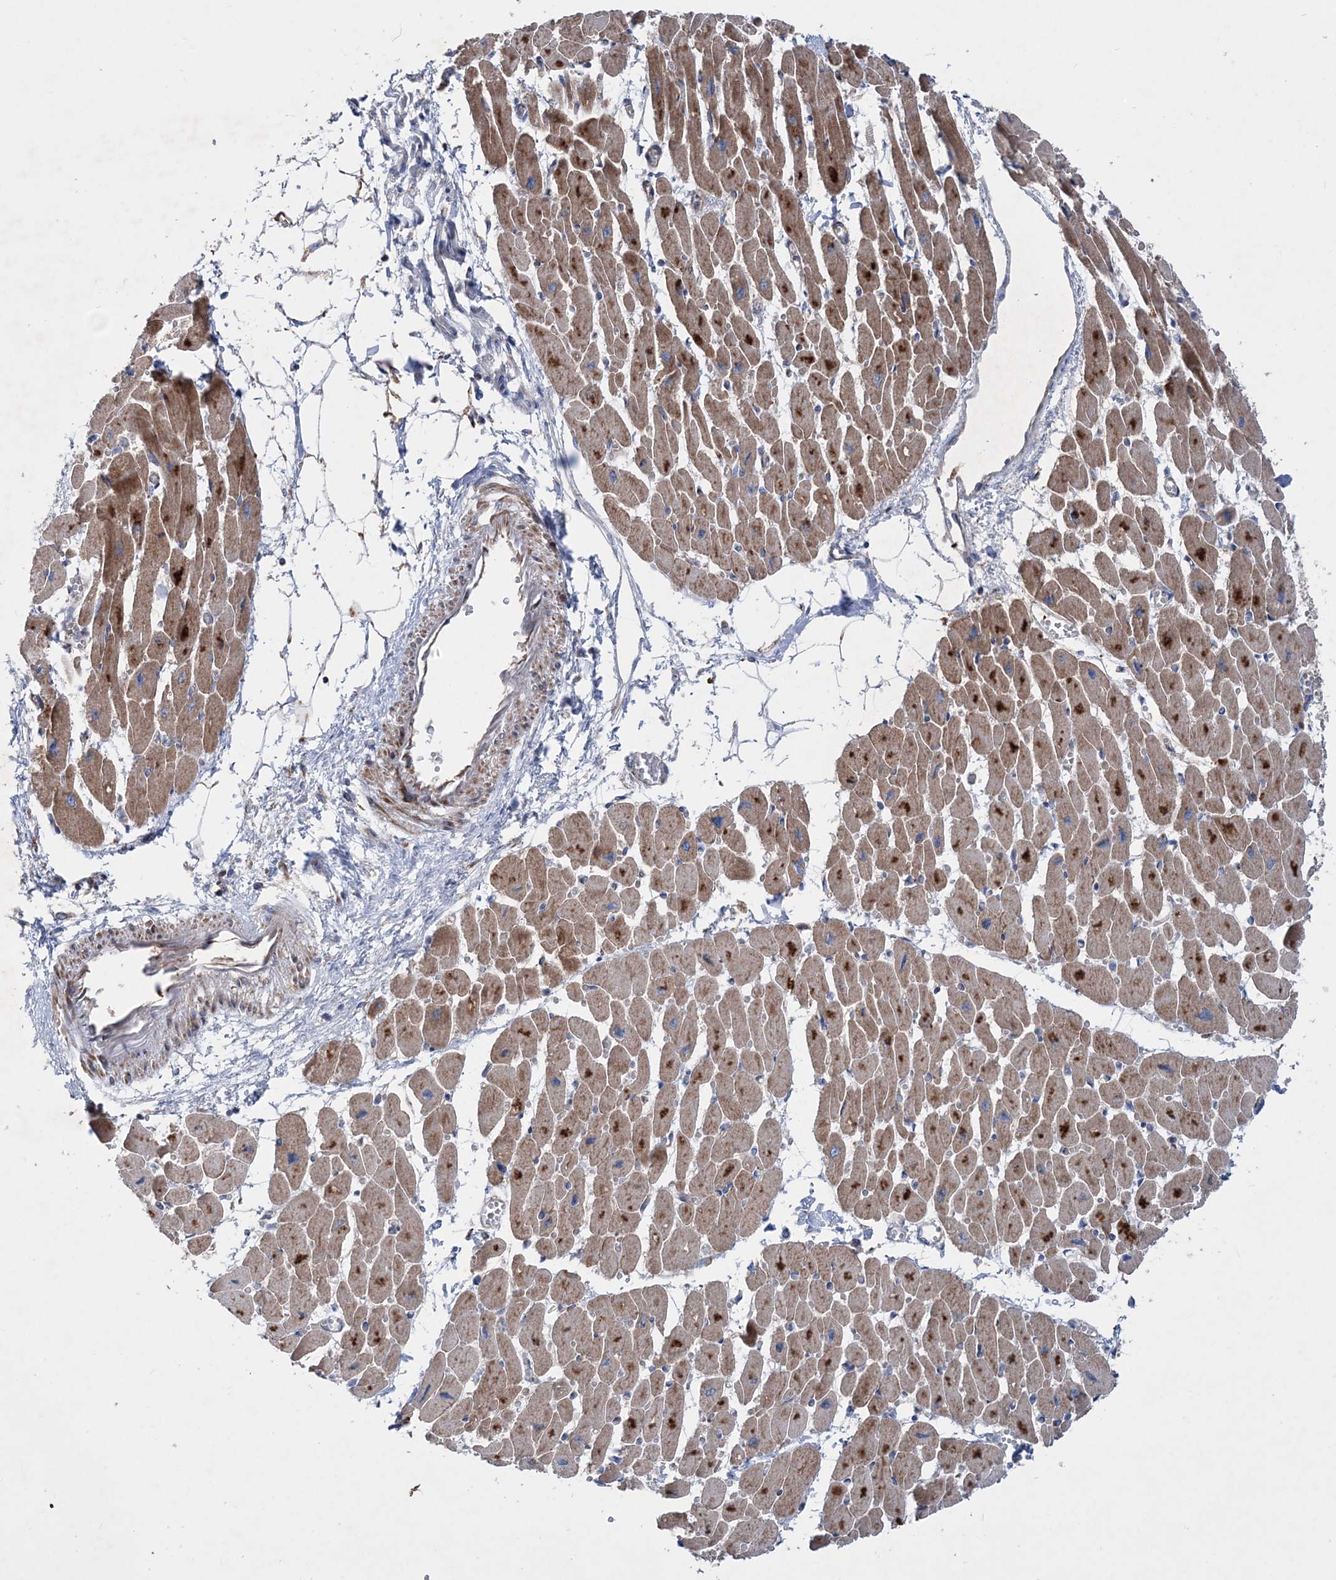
{"staining": {"intensity": "moderate", "quantity": ">75%", "location": "cytoplasmic/membranous"}, "tissue": "heart muscle", "cell_type": "Cardiomyocytes", "image_type": "normal", "snomed": [{"axis": "morphology", "description": "Normal tissue, NOS"}, {"axis": "topography", "description": "Heart"}], "caption": "IHC micrograph of benign human heart muscle stained for a protein (brown), which demonstrates medium levels of moderate cytoplasmic/membranous staining in approximately >75% of cardiomyocytes.", "gene": "NGLY1", "patient": {"sex": "female", "age": 54}}